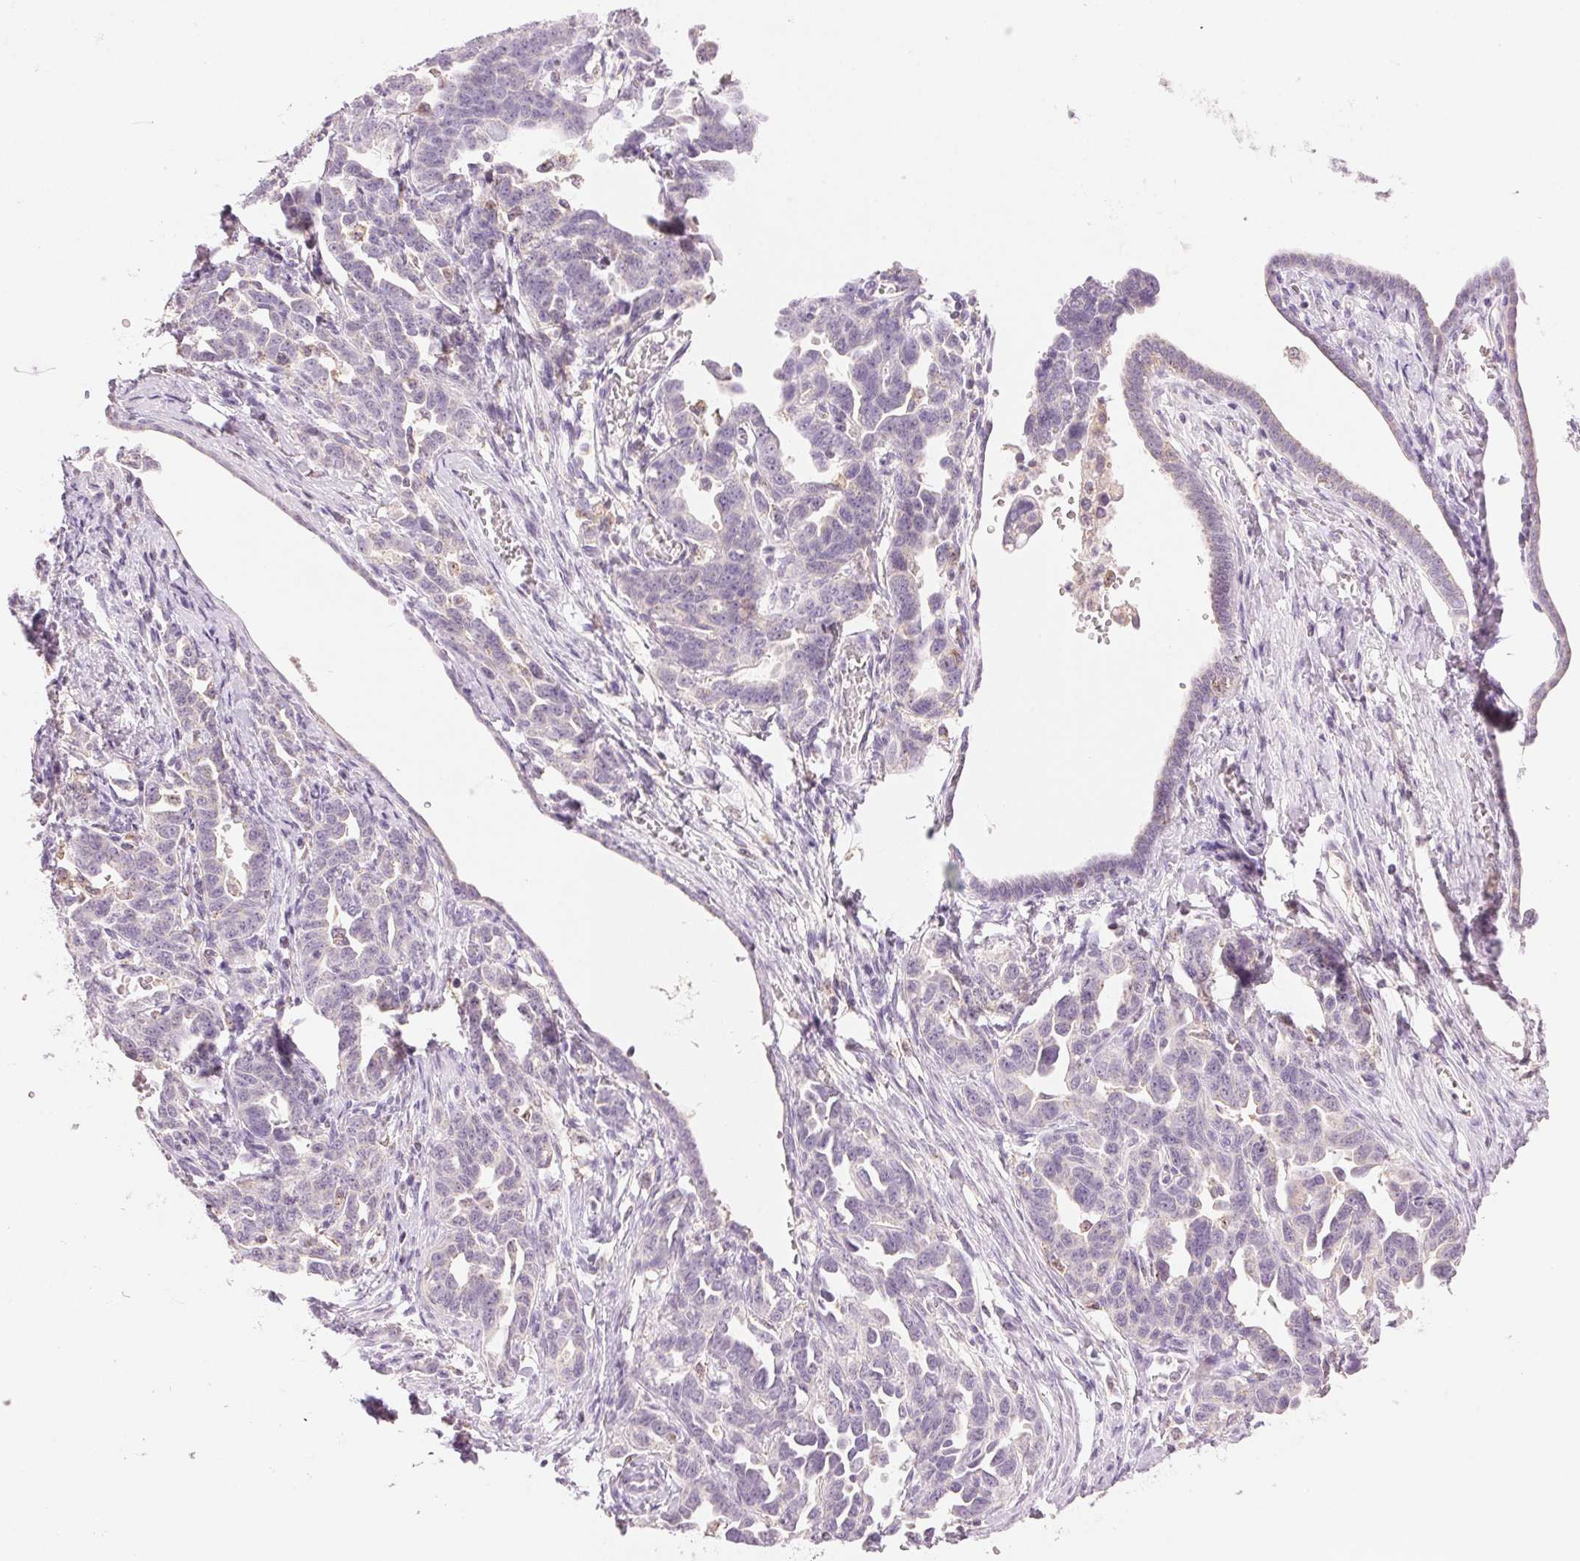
{"staining": {"intensity": "weak", "quantity": "<25%", "location": "cytoplasmic/membranous"}, "tissue": "ovarian cancer", "cell_type": "Tumor cells", "image_type": "cancer", "snomed": [{"axis": "morphology", "description": "Cystadenocarcinoma, serous, NOS"}, {"axis": "topography", "description": "Ovary"}], "caption": "A high-resolution histopathology image shows immunohistochemistry (IHC) staining of serous cystadenocarcinoma (ovarian), which displays no significant staining in tumor cells.", "gene": "HOXB13", "patient": {"sex": "female", "age": 69}}